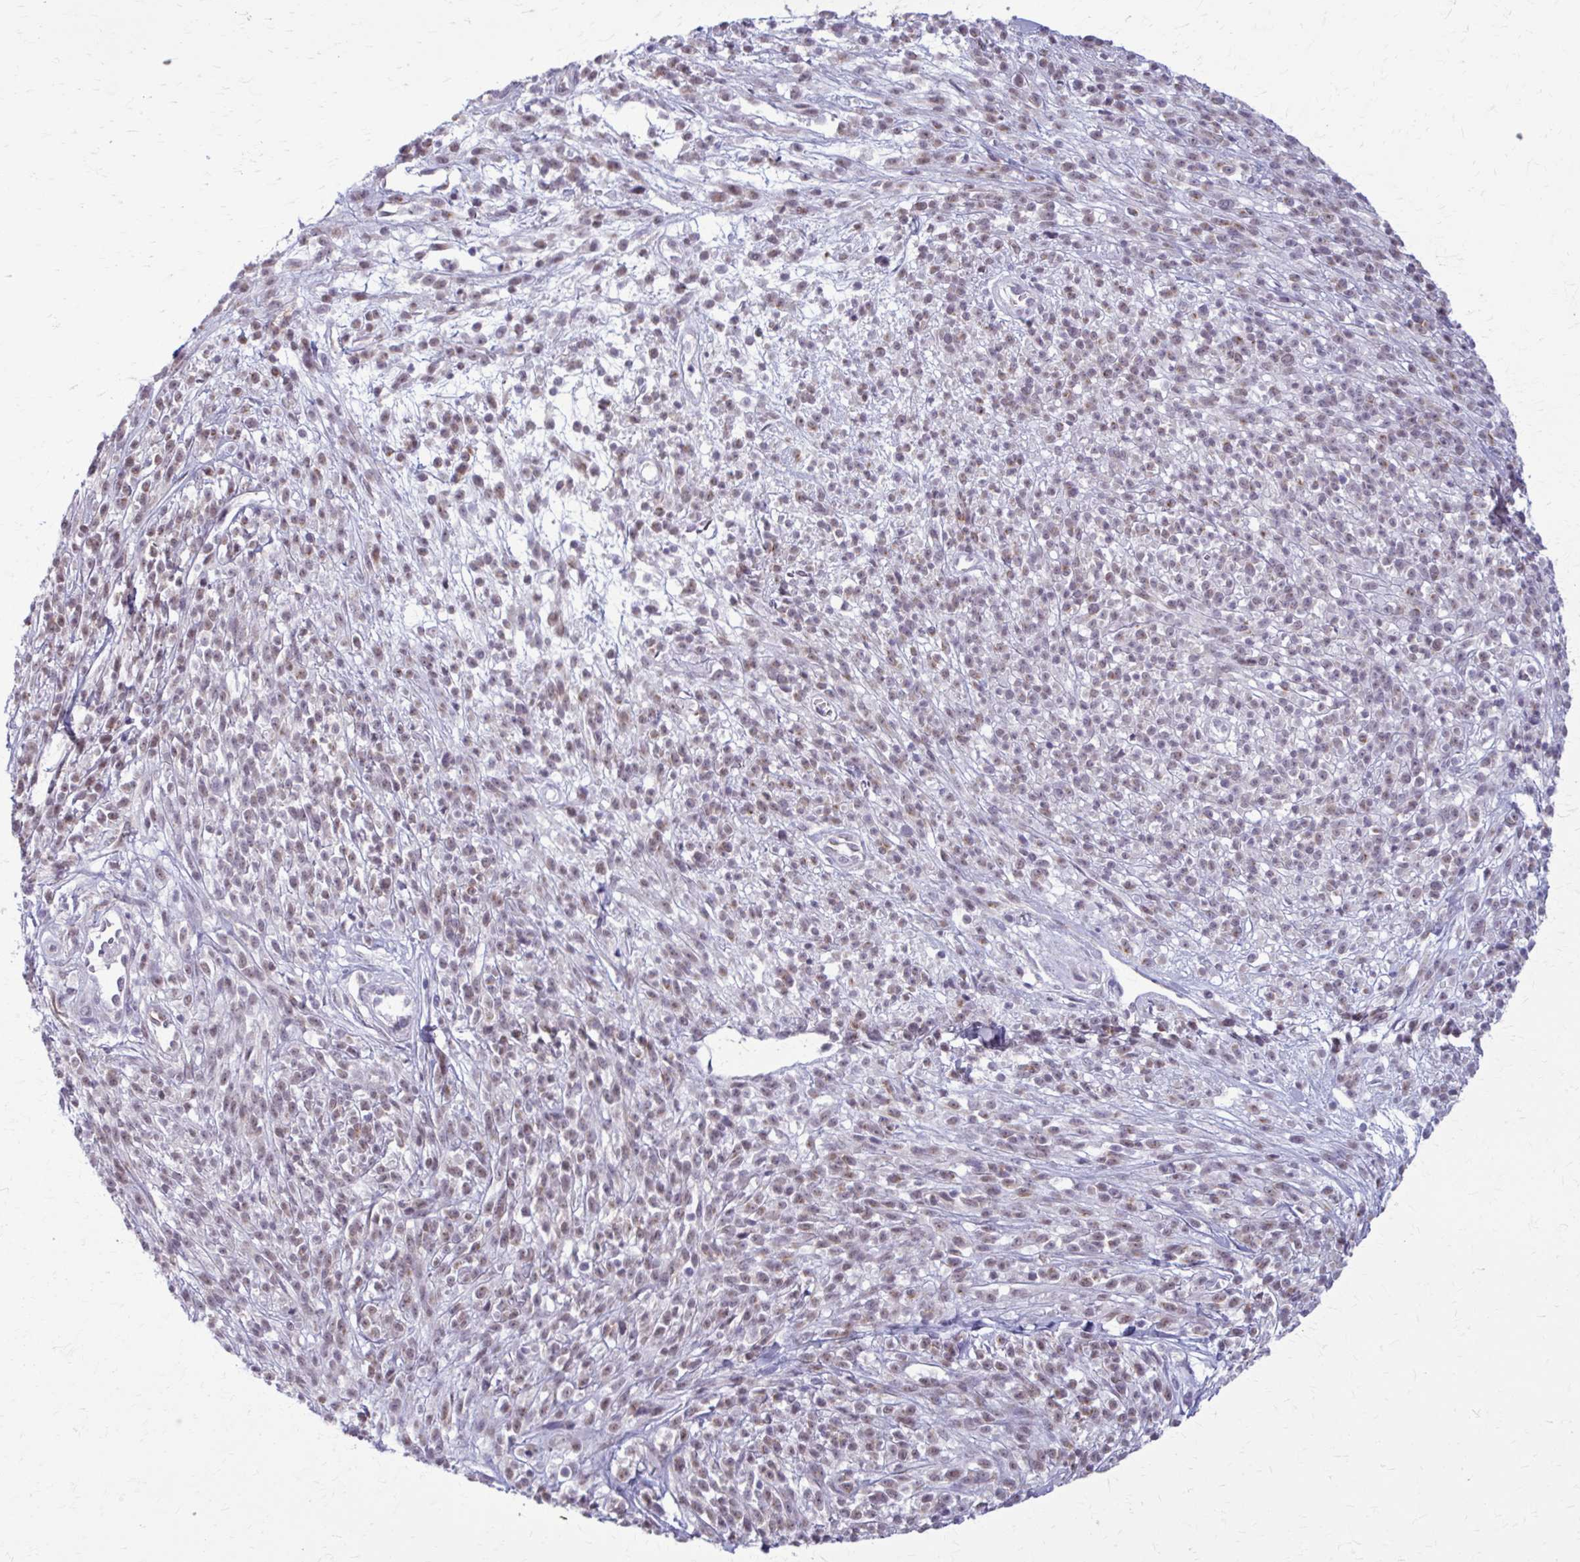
{"staining": {"intensity": "weak", "quantity": "25%-75%", "location": "nuclear"}, "tissue": "melanoma", "cell_type": "Tumor cells", "image_type": "cancer", "snomed": [{"axis": "morphology", "description": "Malignant melanoma, NOS"}, {"axis": "topography", "description": "Skin"}, {"axis": "topography", "description": "Skin of trunk"}], "caption": "Weak nuclear protein staining is appreciated in approximately 25%-75% of tumor cells in melanoma.", "gene": "NUMBL", "patient": {"sex": "male", "age": 74}}